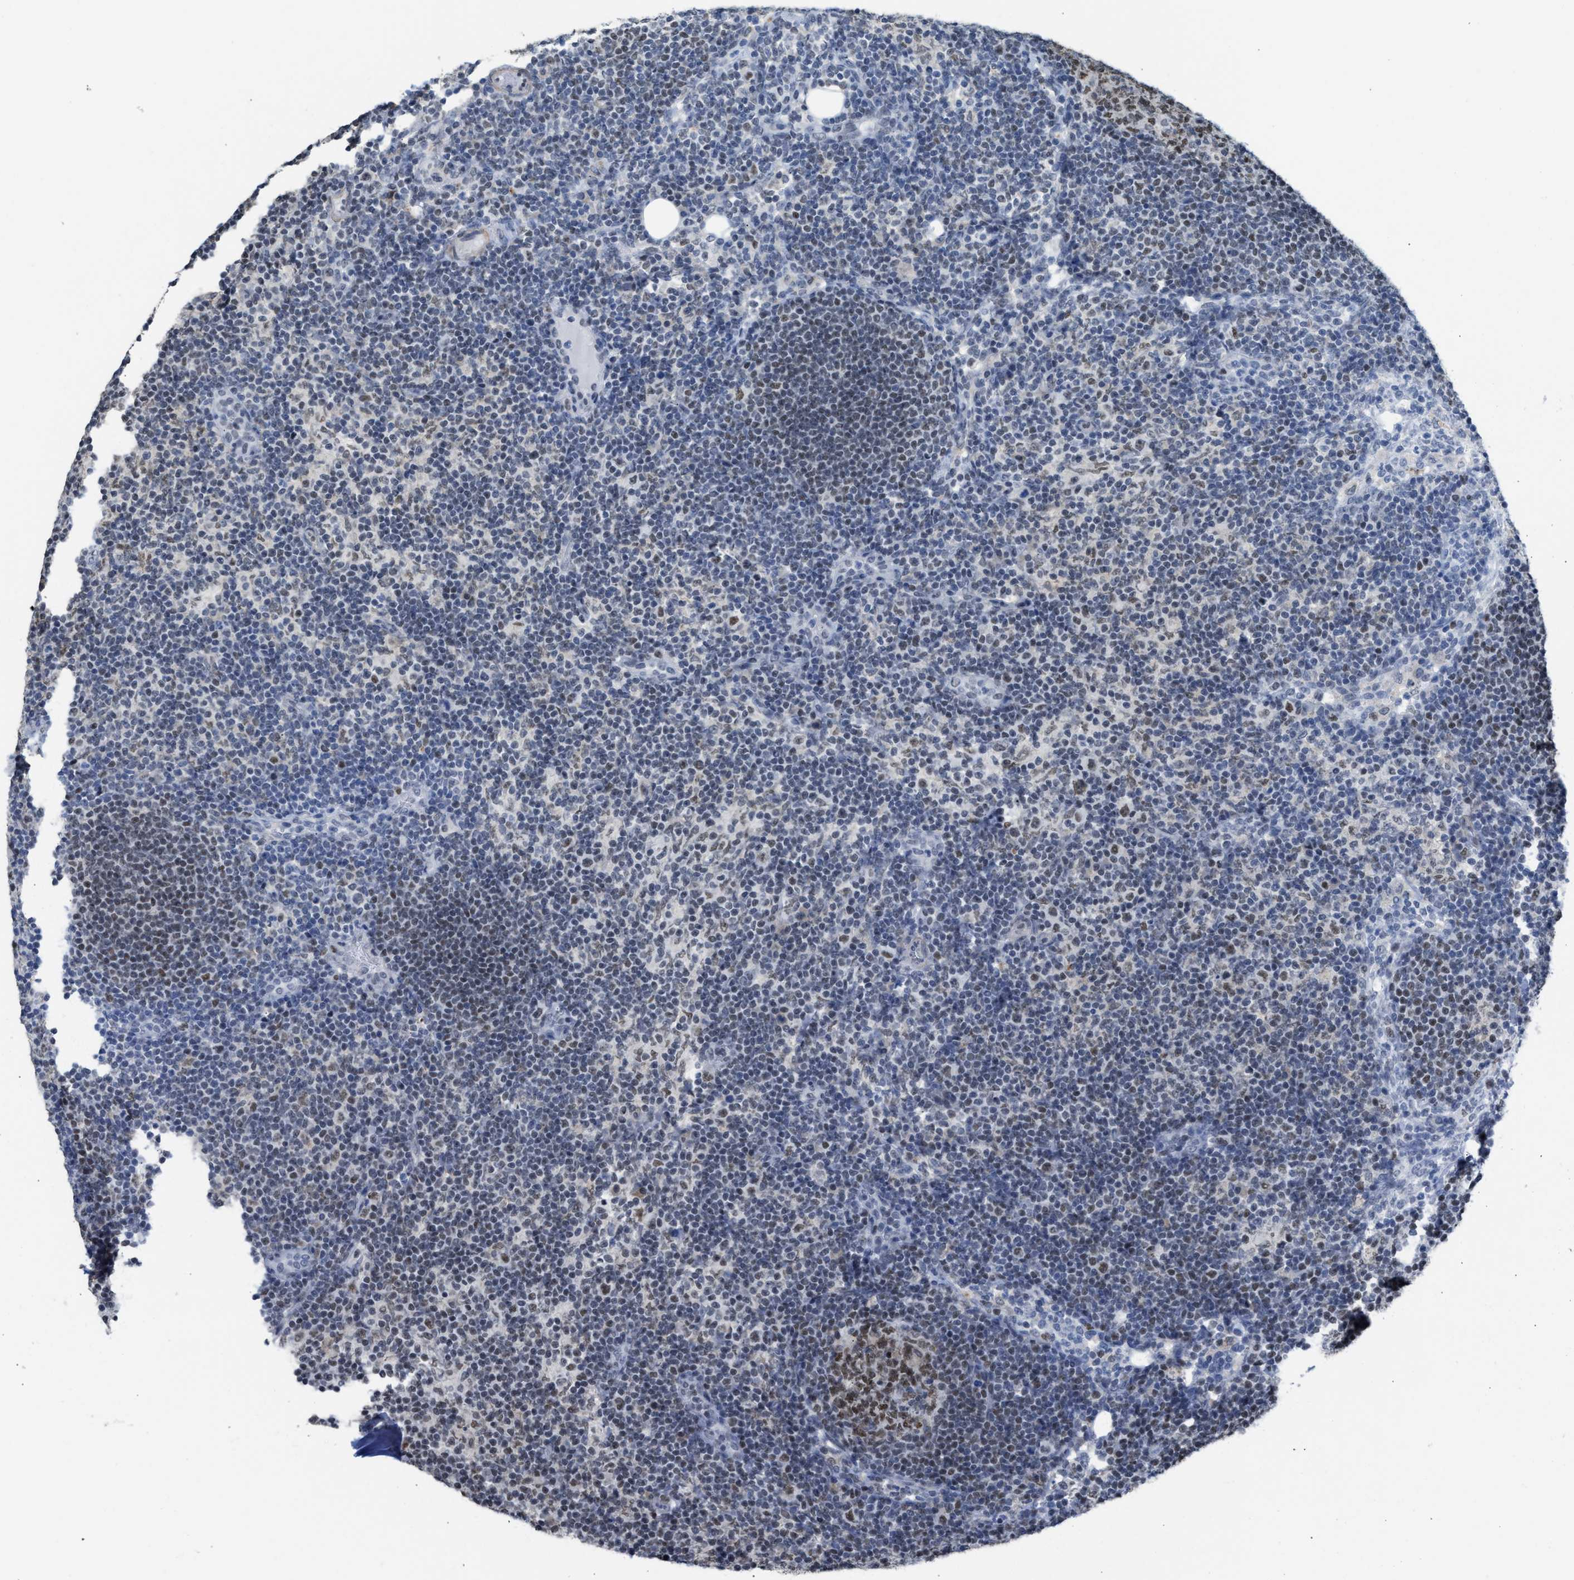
{"staining": {"intensity": "strong", "quantity": ">75%", "location": "nuclear"}, "tissue": "lymph node", "cell_type": "Germinal center cells", "image_type": "normal", "snomed": [{"axis": "morphology", "description": "Normal tissue, NOS"}, {"axis": "morphology", "description": "Carcinoid, malignant, NOS"}, {"axis": "topography", "description": "Lymph node"}], "caption": "A photomicrograph of human lymph node stained for a protein demonstrates strong nuclear brown staining in germinal center cells. The protein is shown in brown color, while the nuclei are stained blue.", "gene": "SCAF4", "patient": {"sex": "male", "age": 47}}